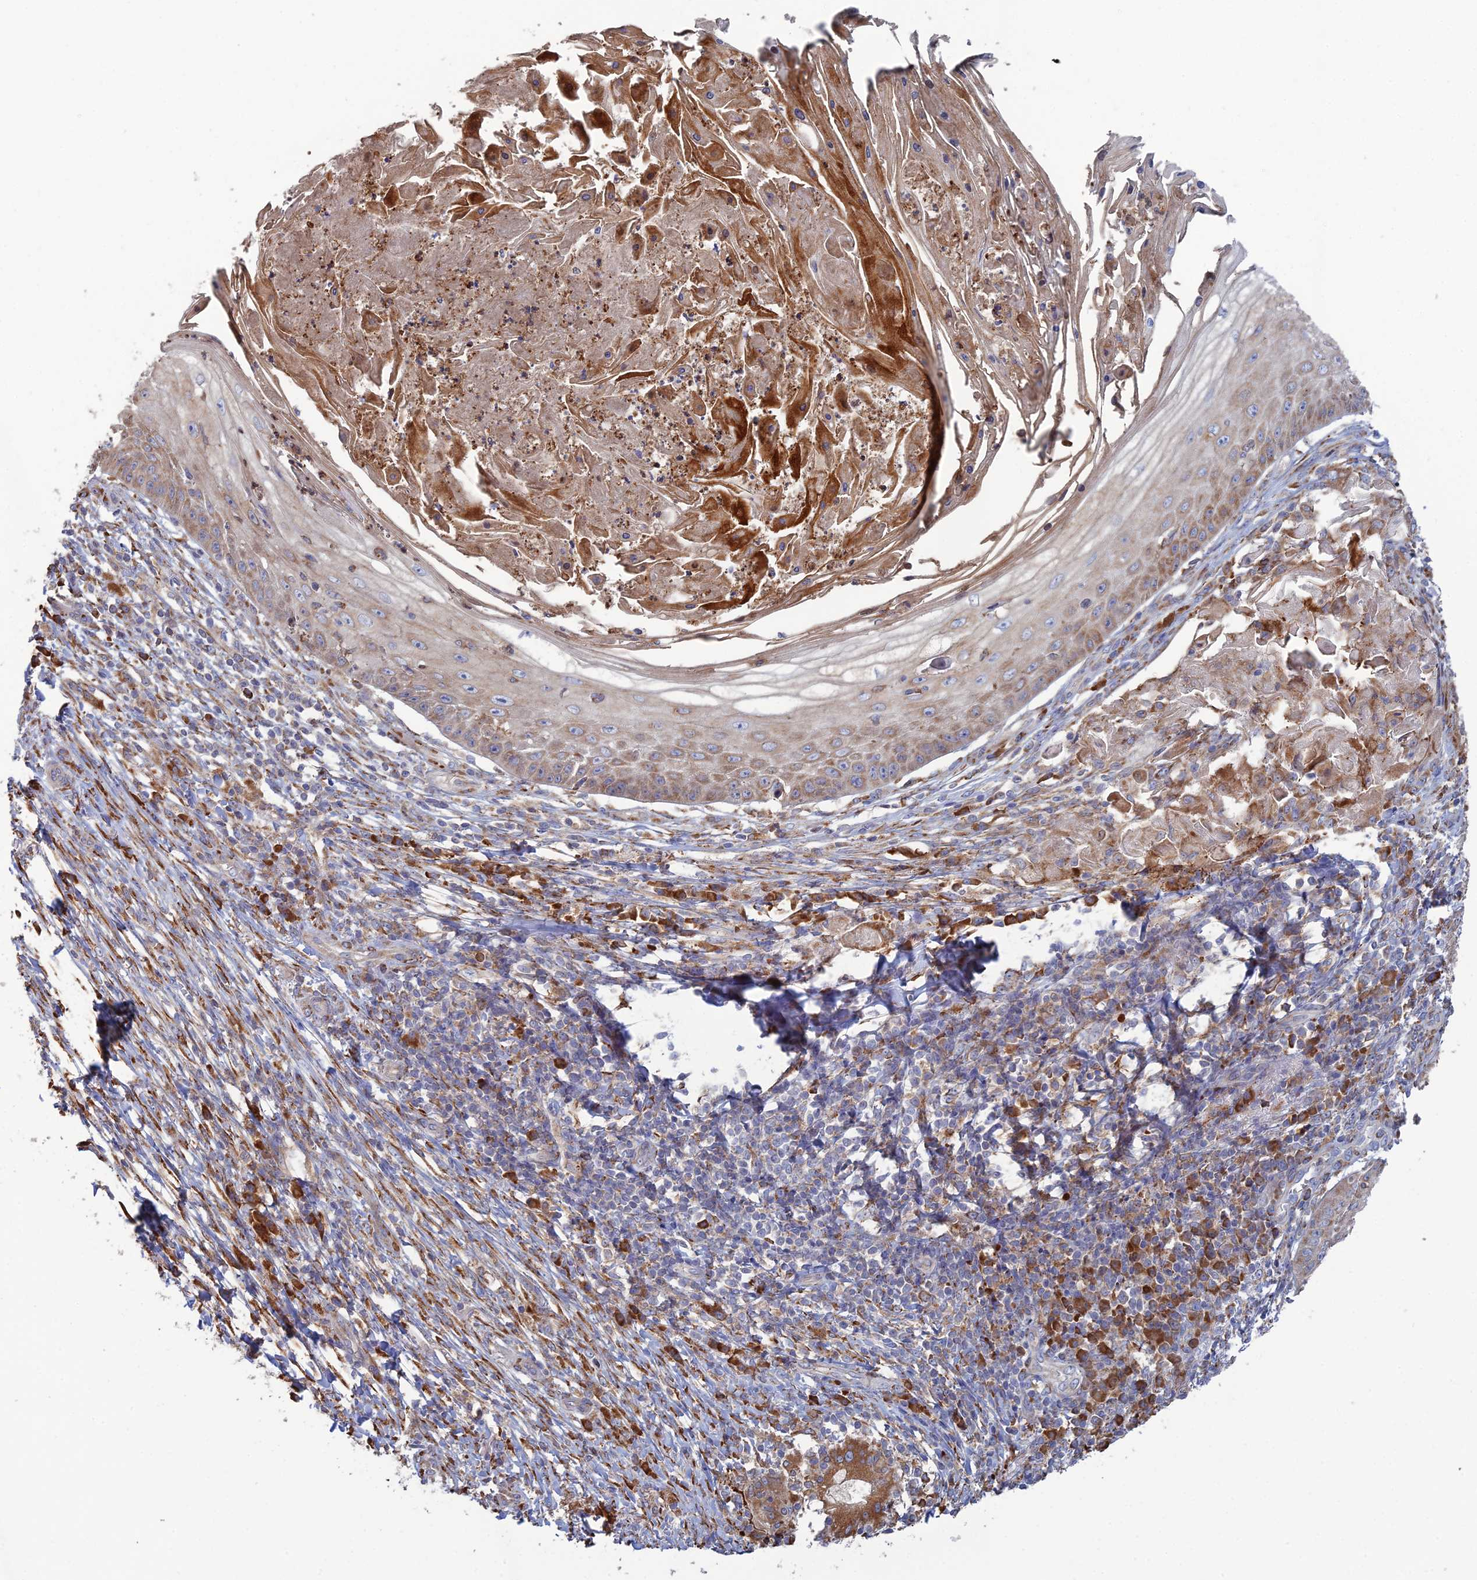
{"staining": {"intensity": "weak", "quantity": ">75%", "location": "cytoplasmic/membranous"}, "tissue": "skin cancer", "cell_type": "Tumor cells", "image_type": "cancer", "snomed": [{"axis": "morphology", "description": "Squamous cell carcinoma, NOS"}, {"axis": "topography", "description": "Skin"}], "caption": "An IHC photomicrograph of neoplastic tissue is shown. Protein staining in brown shows weak cytoplasmic/membranous positivity in skin cancer (squamous cell carcinoma) within tumor cells.", "gene": "TRAPPC6A", "patient": {"sex": "male", "age": 70}}